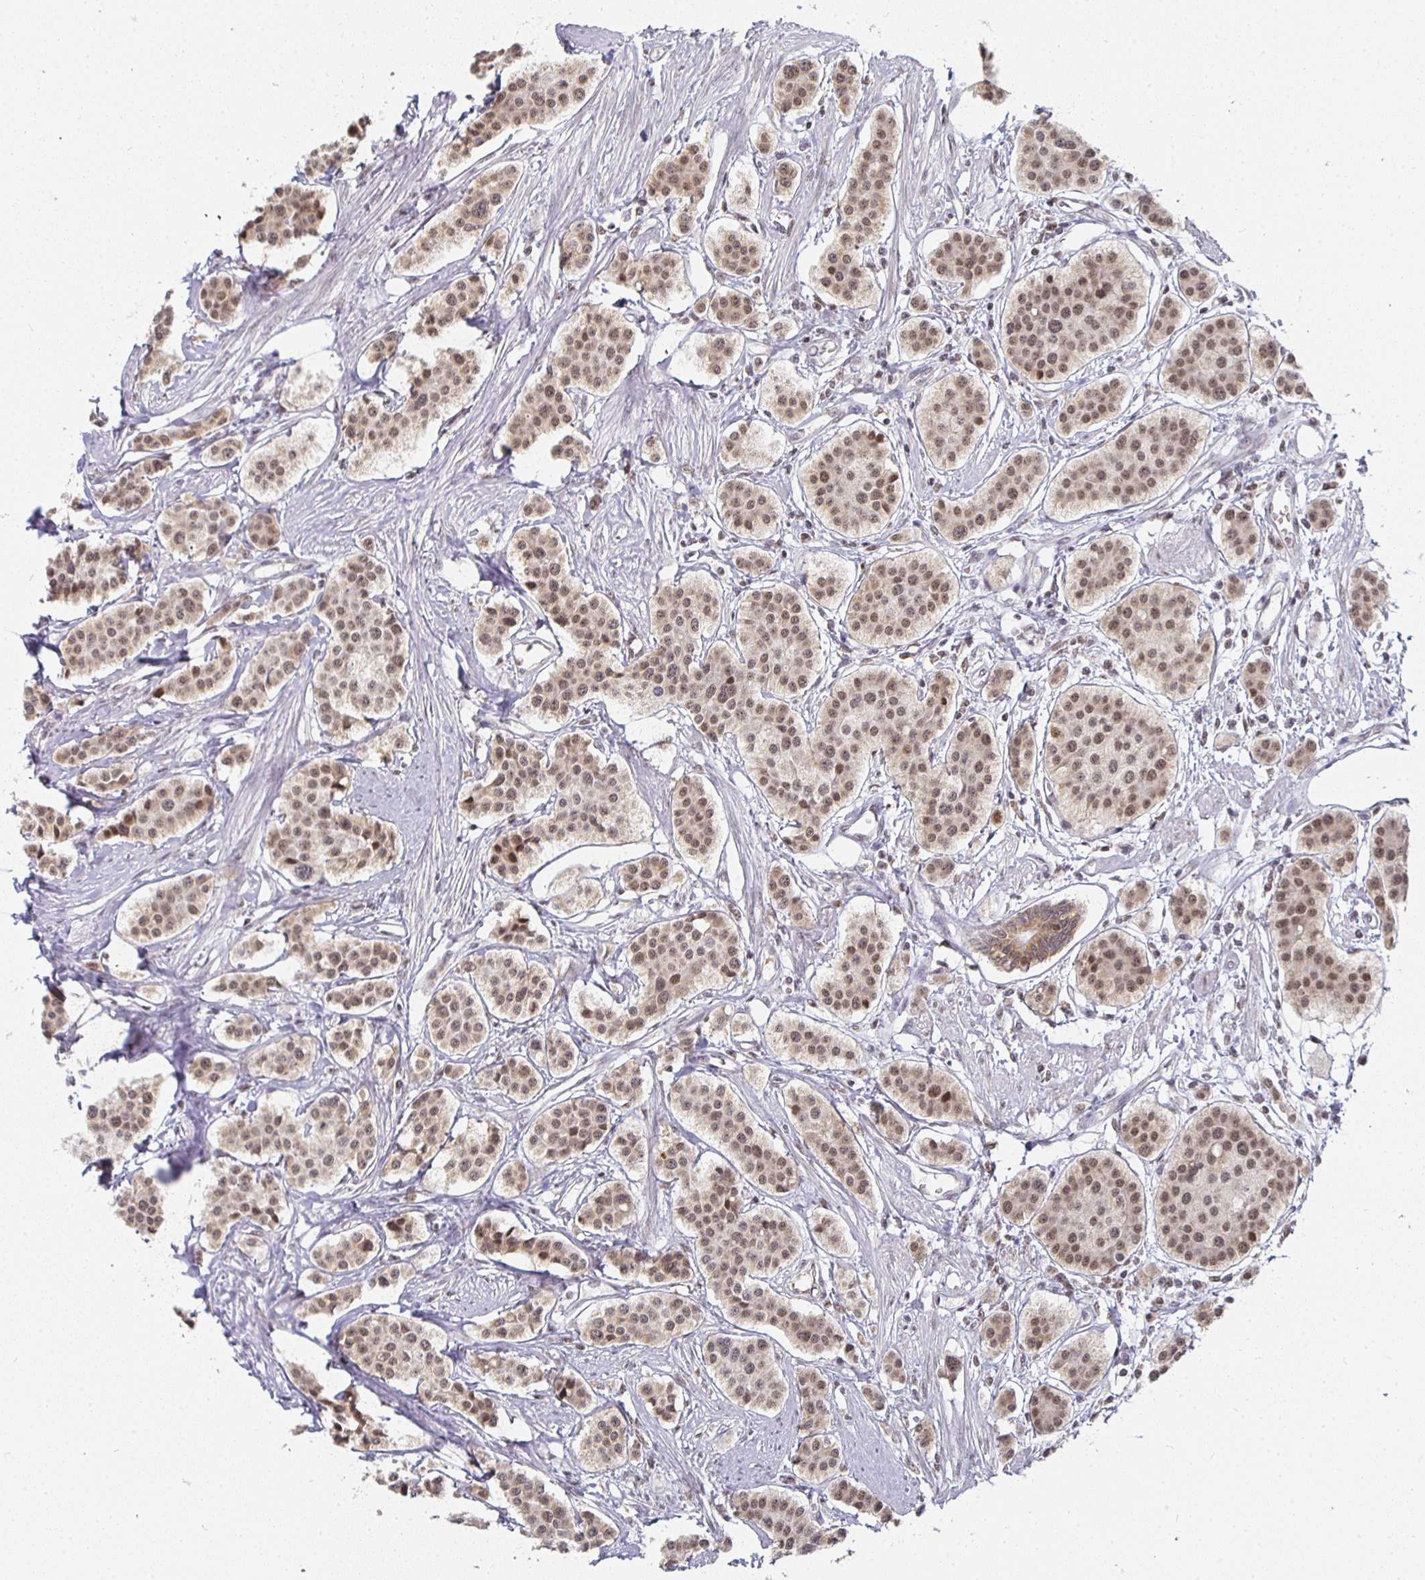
{"staining": {"intensity": "moderate", "quantity": ">75%", "location": "nuclear"}, "tissue": "carcinoid", "cell_type": "Tumor cells", "image_type": "cancer", "snomed": [{"axis": "morphology", "description": "Carcinoid, malignant, NOS"}, {"axis": "topography", "description": "Small intestine"}], "caption": "Protein expression analysis of carcinoid exhibits moderate nuclear staining in approximately >75% of tumor cells. Using DAB (3,3'-diaminobenzidine) (brown) and hematoxylin (blue) stains, captured at high magnification using brightfield microscopy.", "gene": "SMARCA2", "patient": {"sex": "male", "age": 60}}